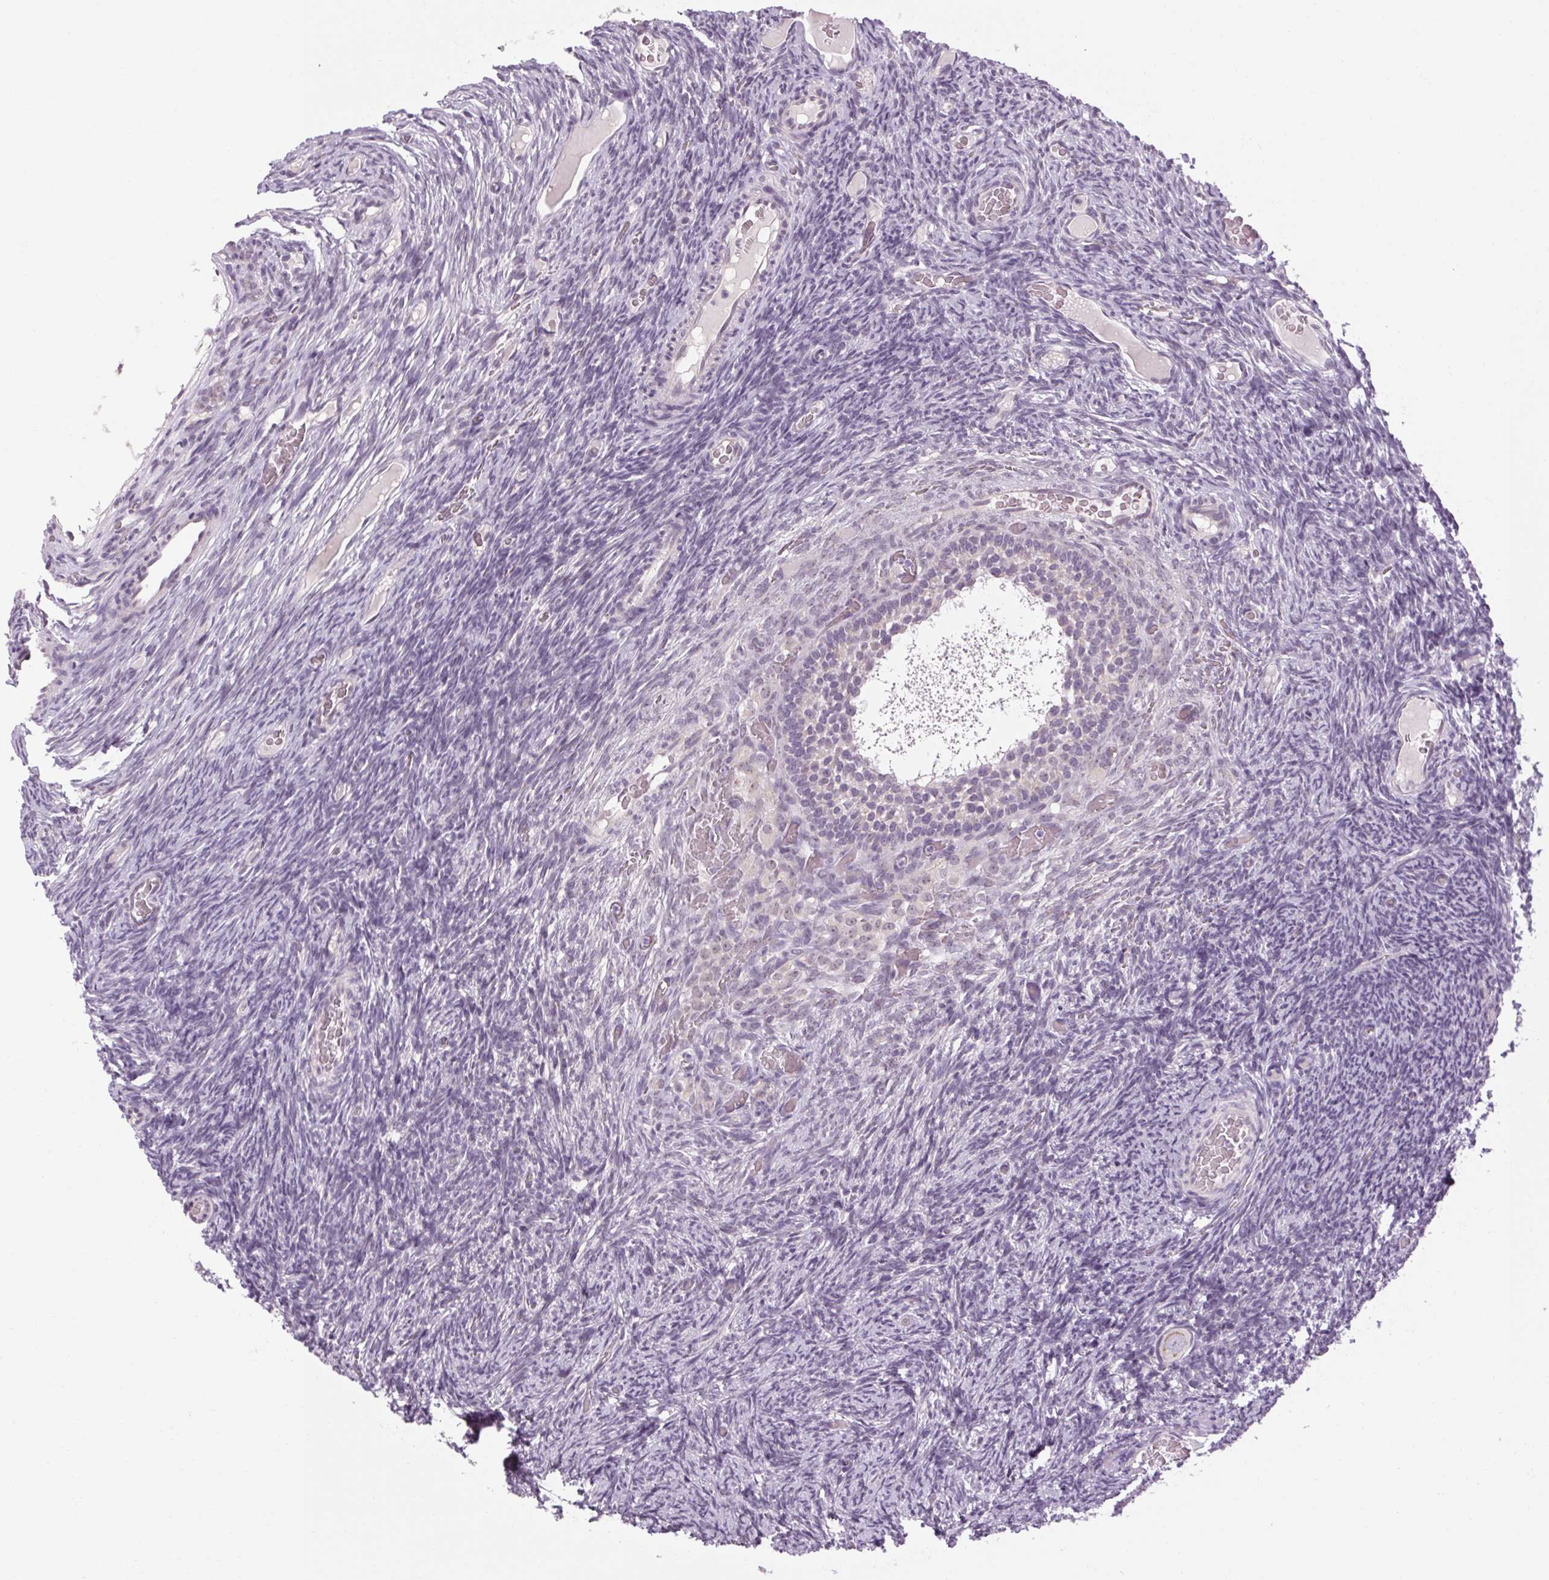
{"staining": {"intensity": "negative", "quantity": "none", "location": "none"}, "tissue": "ovary", "cell_type": "Follicle cells", "image_type": "normal", "snomed": [{"axis": "morphology", "description": "Normal tissue, NOS"}, {"axis": "topography", "description": "Ovary"}], "caption": "Immunohistochemistry micrograph of benign ovary: ovary stained with DAB displays no significant protein positivity in follicle cells. (DAB immunohistochemistry (IHC) visualized using brightfield microscopy, high magnification).", "gene": "KLHL40", "patient": {"sex": "female", "age": 34}}